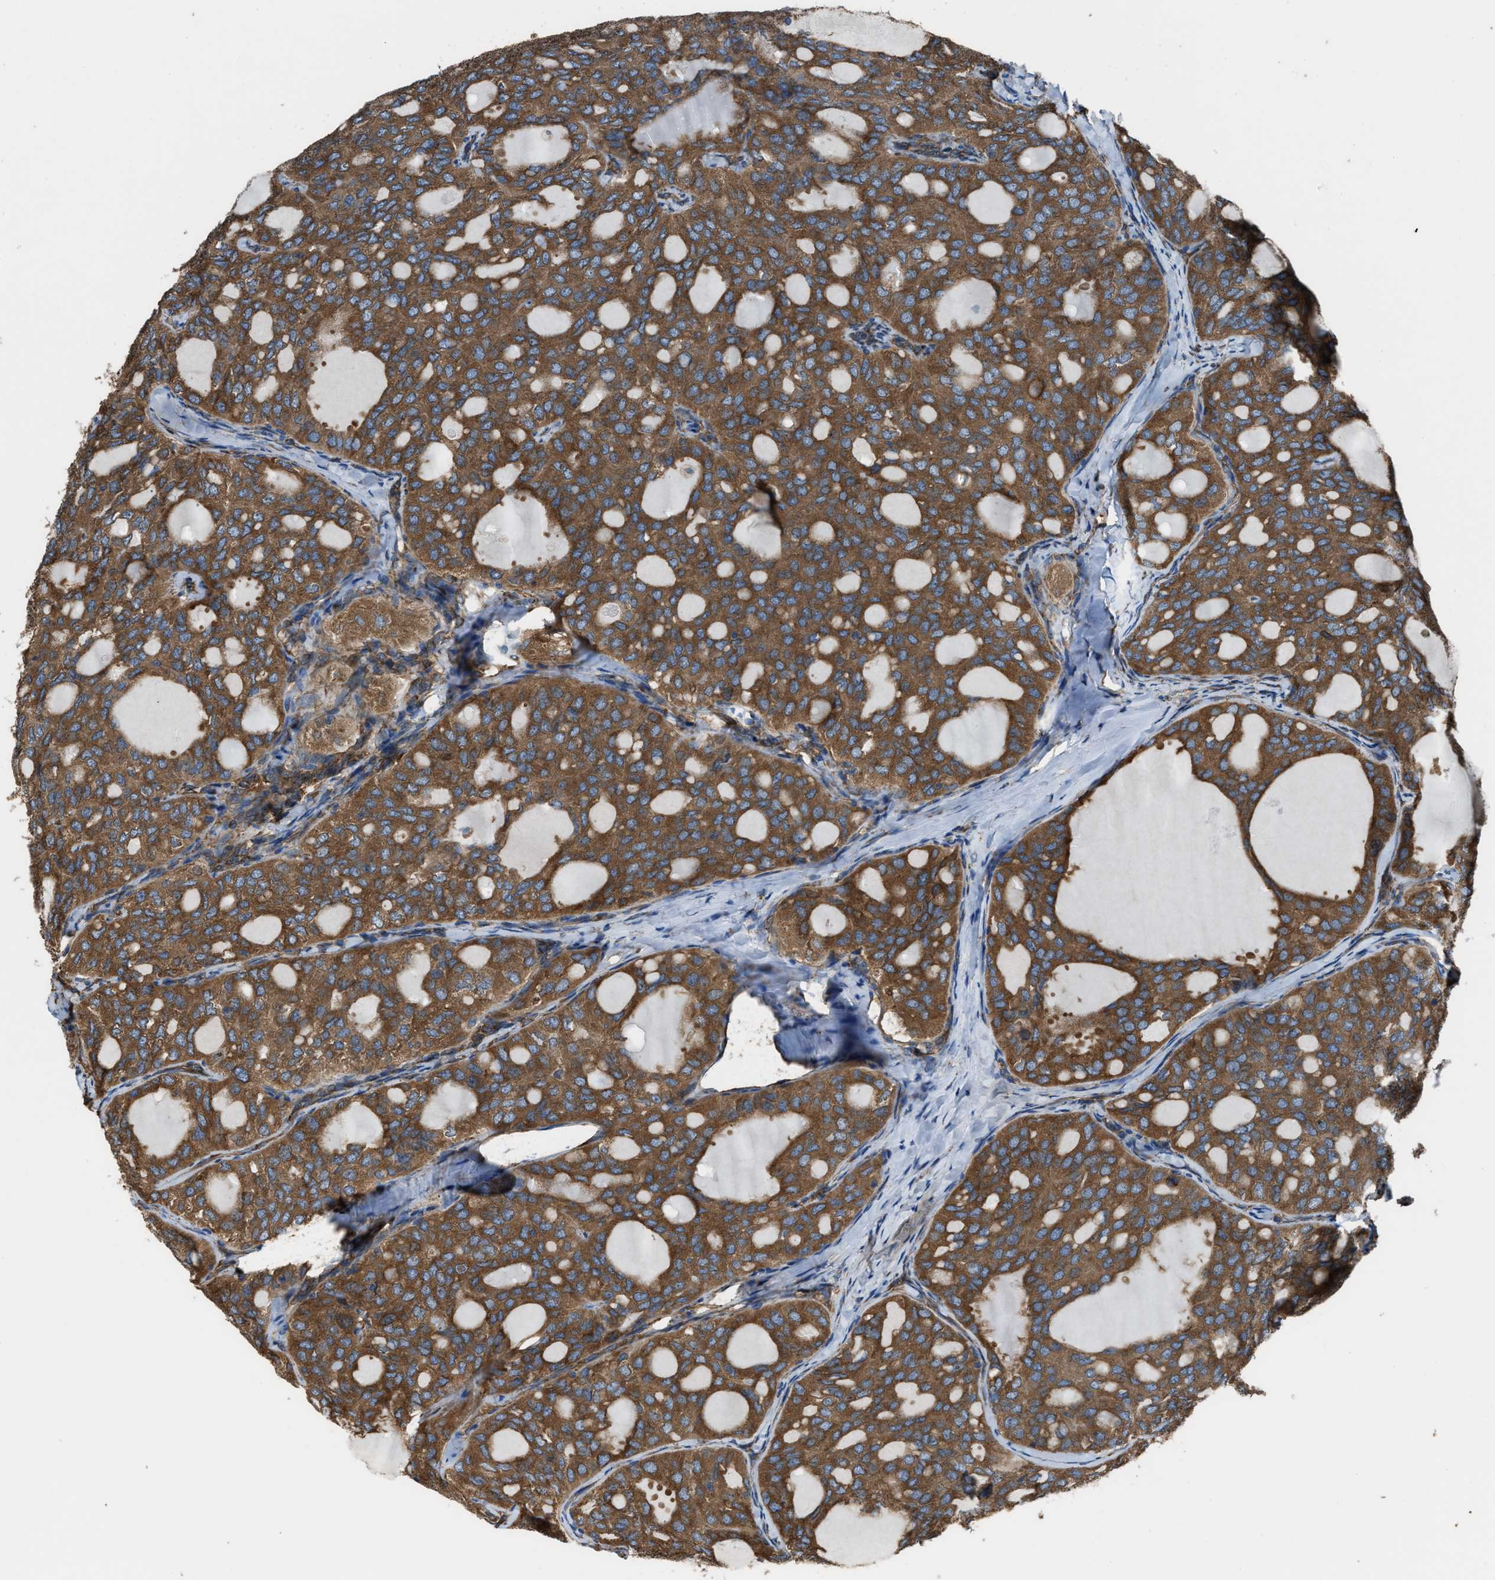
{"staining": {"intensity": "strong", "quantity": ">75%", "location": "cytoplasmic/membranous"}, "tissue": "thyroid cancer", "cell_type": "Tumor cells", "image_type": "cancer", "snomed": [{"axis": "morphology", "description": "Follicular adenoma carcinoma, NOS"}, {"axis": "topography", "description": "Thyroid gland"}], "caption": "Brown immunohistochemical staining in human thyroid follicular adenoma carcinoma reveals strong cytoplasmic/membranous staining in approximately >75% of tumor cells.", "gene": "TRPC1", "patient": {"sex": "male", "age": 75}}